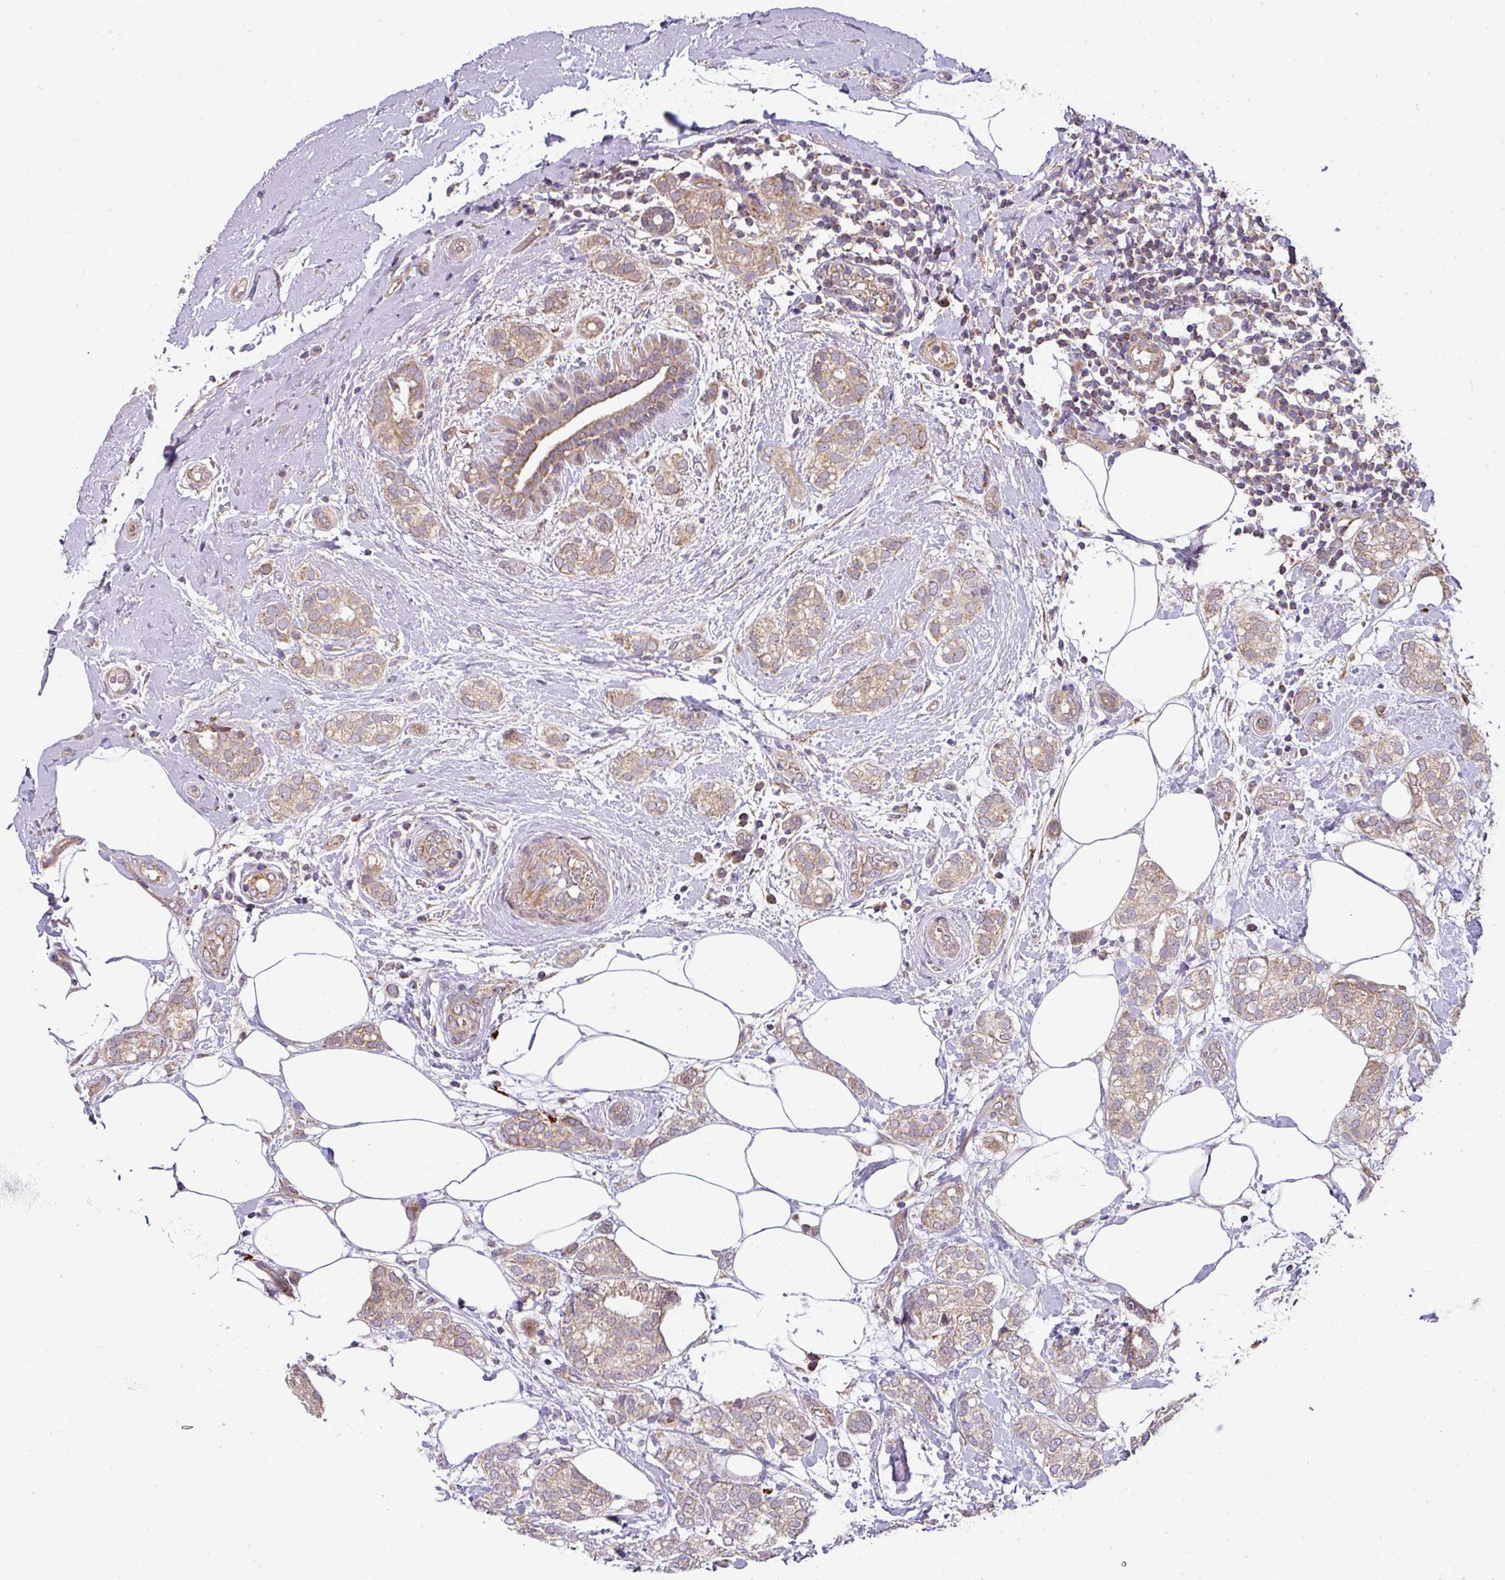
{"staining": {"intensity": "weak", "quantity": "25%-75%", "location": "cytoplasmic/membranous"}, "tissue": "breast cancer", "cell_type": "Tumor cells", "image_type": "cancer", "snomed": [{"axis": "morphology", "description": "Duct carcinoma"}, {"axis": "topography", "description": "Breast"}], "caption": "An IHC micrograph of neoplastic tissue is shown. Protein staining in brown shows weak cytoplasmic/membranous positivity in breast infiltrating ductal carcinoma within tumor cells.", "gene": "STK35", "patient": {"sex": "female", "age": 73}}